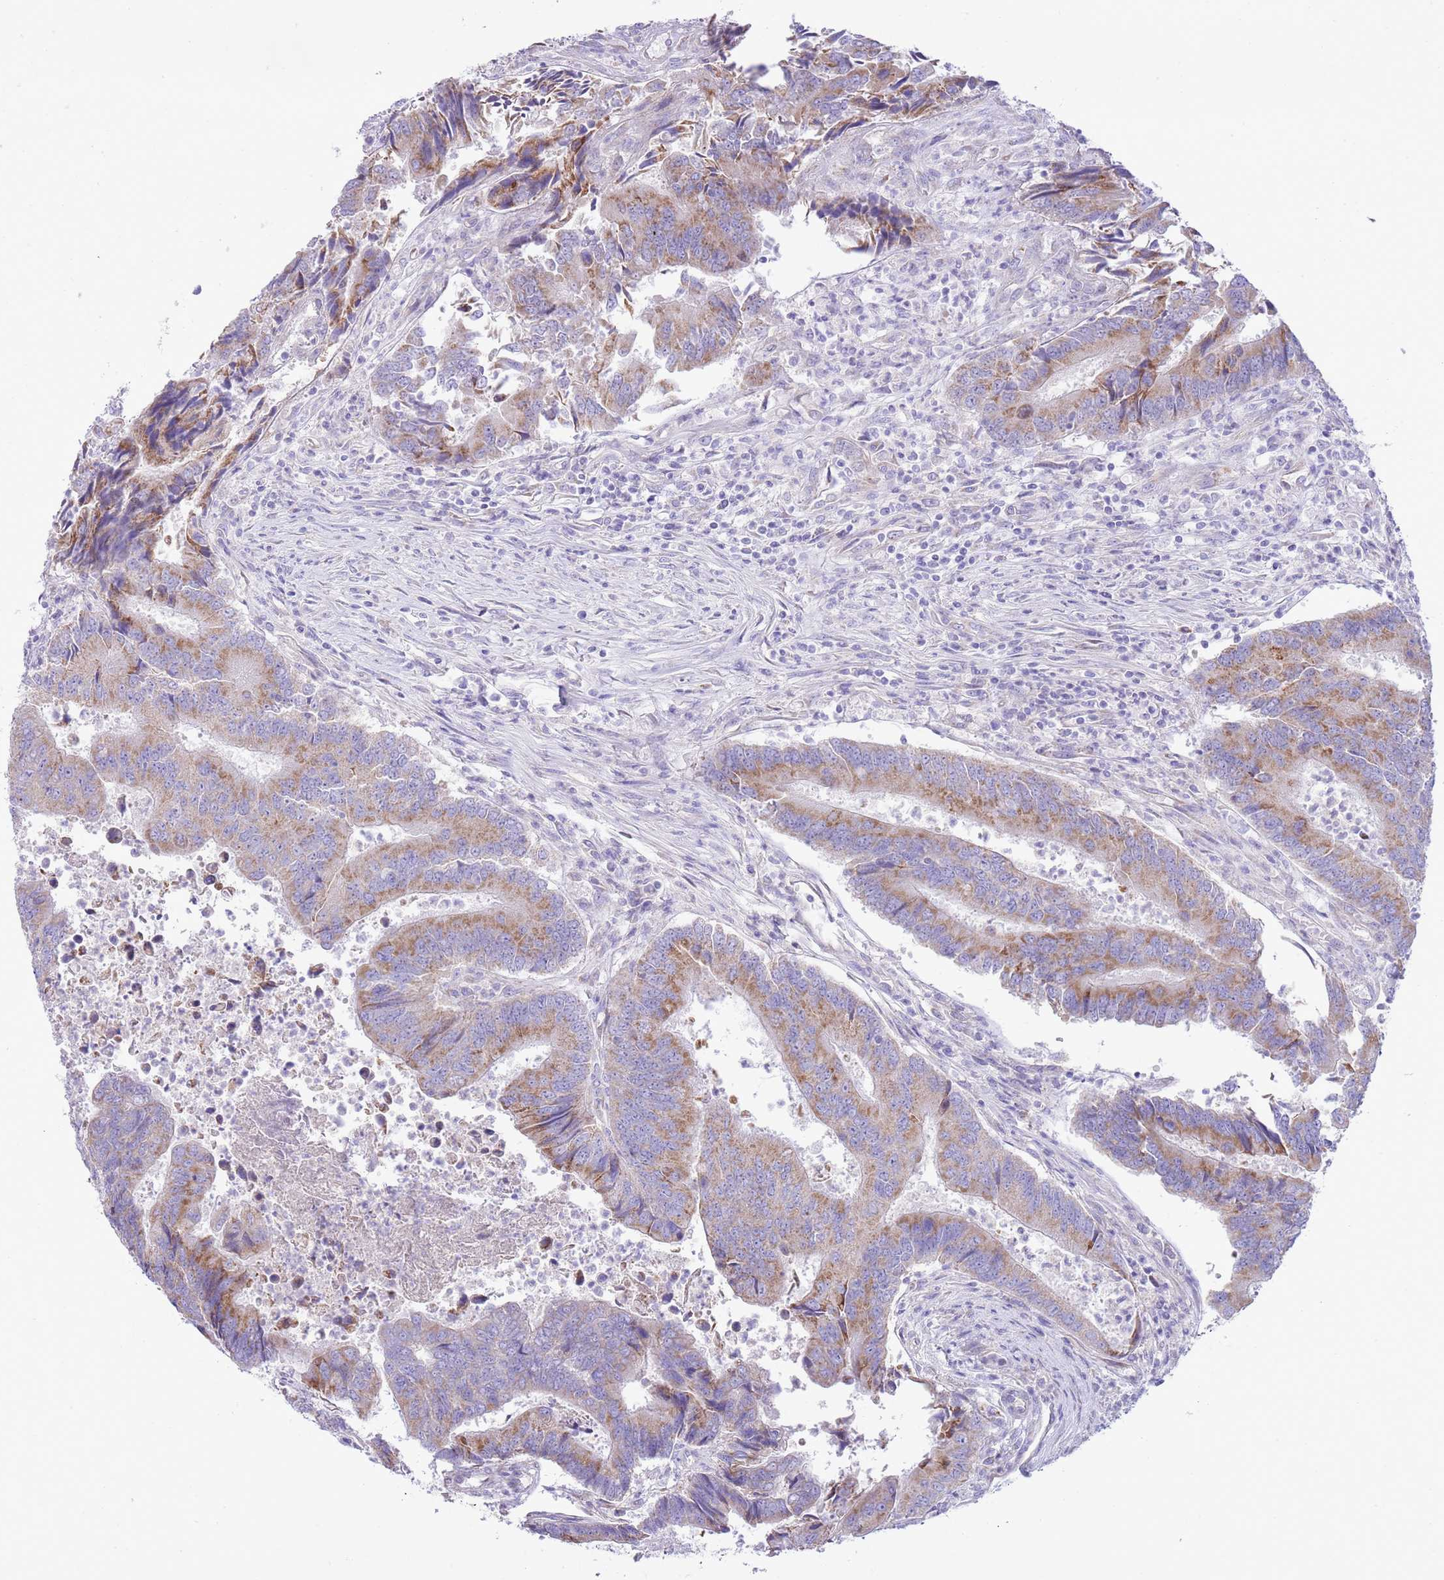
{"staining": {"intensity": "moderate", "quantity": "25%-75%", "location": "cytoplasmic/membranous"}, "tissue": "colorectal cancer", "cell_type": "Tumor cells", "image_type": "cancer", "snomed": [{"axis": "morphology", "description": "Adenocarcinoma, NOS"}, {"axis": "topography", "description": "Colon"}], "caption": "Tumor cells display medium levels of moderate cytoplasmic/membranous positivity in approximately 25%-75% of cells in adenocarcinoma (colorectal). (Stains: DAB (3,3'-diaminobenzidine) in brown, nuclei in blue, Microscopy: brightfield microscopy at high magnification).", "gene": "OAZ2", "patient": {"sex": "female", "age": 67}}